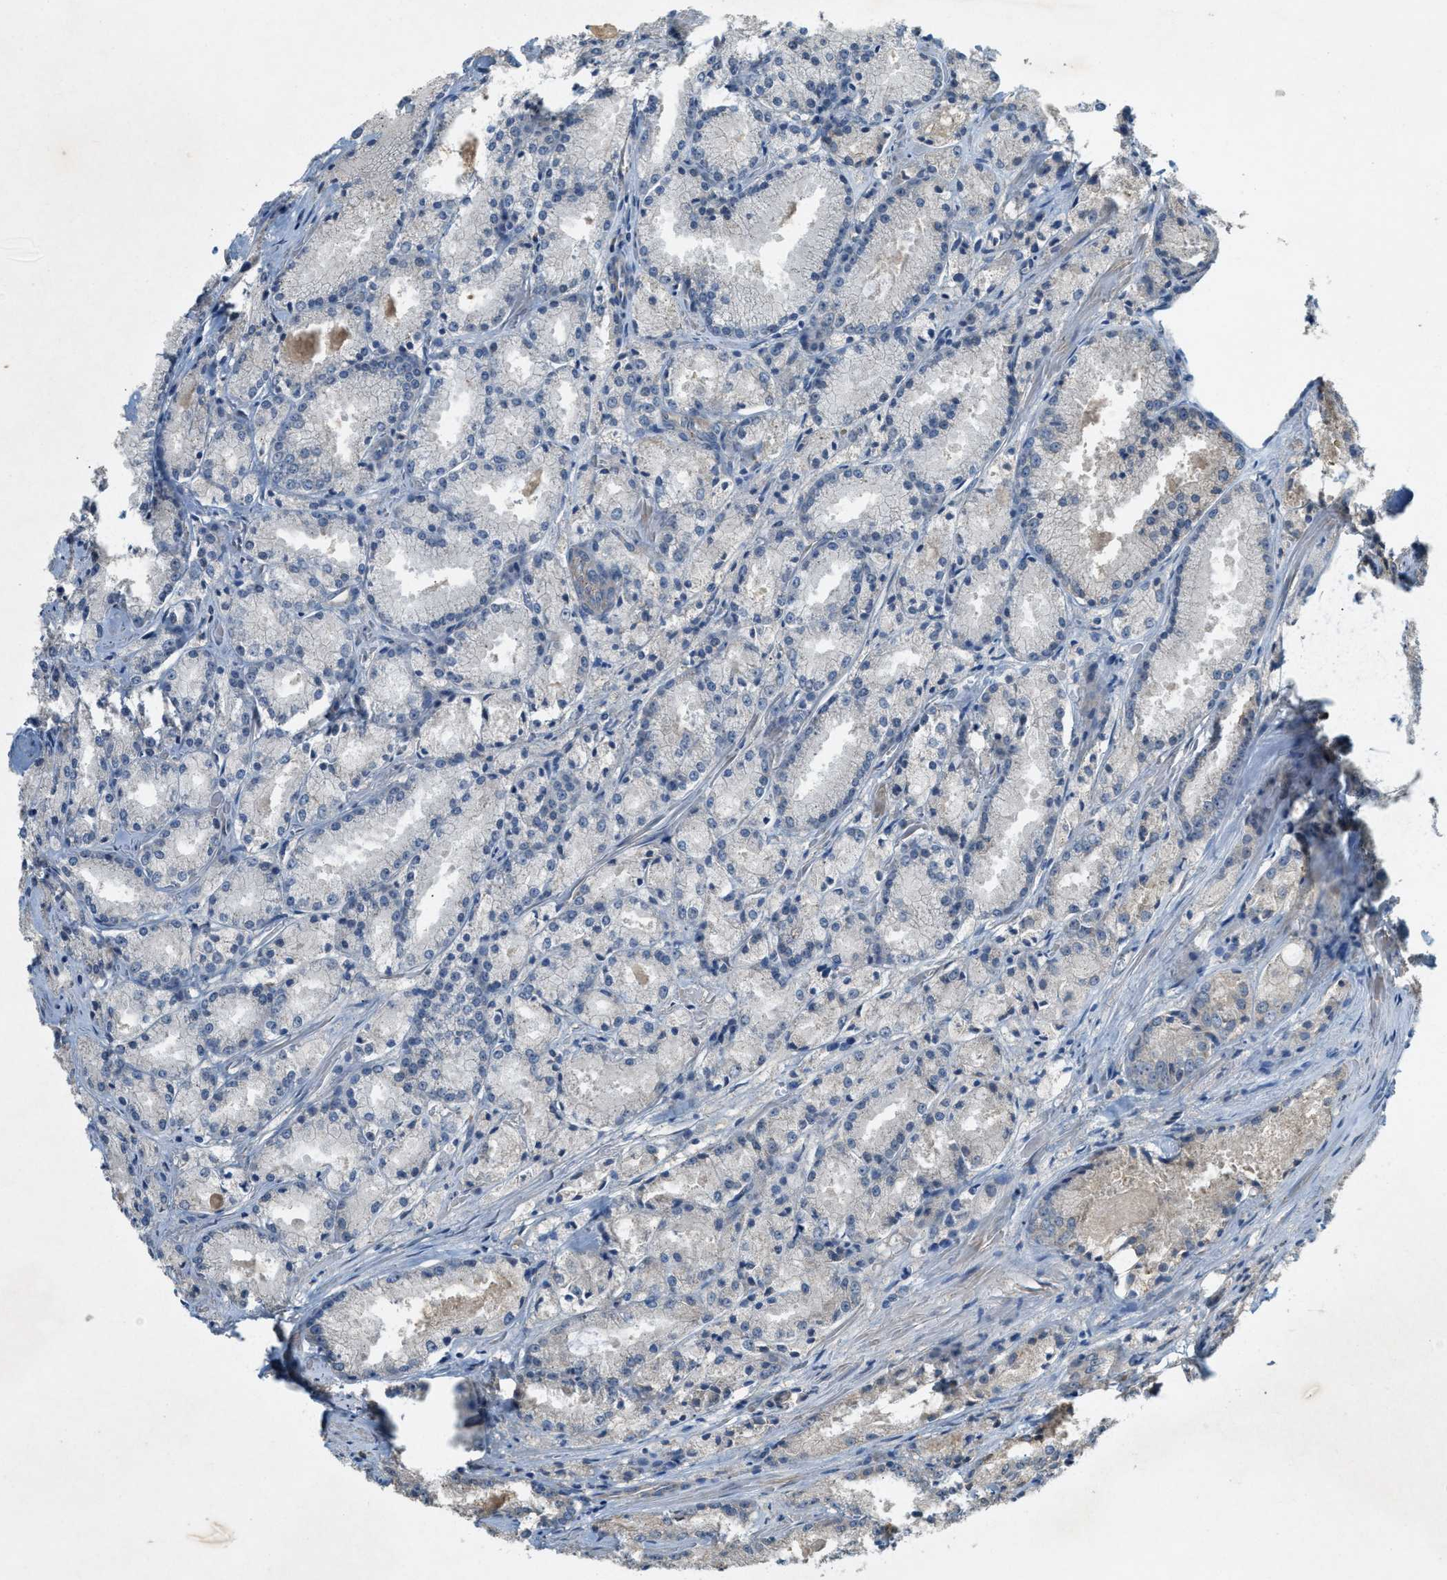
{"staining": {"intensity": "negative", "quantity": "none", "location": "none"}, "tissue": "prostate cancer", "cell_type": "Tumor cells", "image_type": "cancer", "snomed": [{"axis": "morphology", "description": "Adenocarcinoma, Low grade"}, {"axis": "topography", "description": "Prostate"}], "caption": "There is no significant staining in tumor cells of prostate low-grade adenocarcinoma. (DAB immunohistochemistry (IHC), high magnification).", "gene": "CFLAR", "patient": {"sex": "male", "age": 64}}